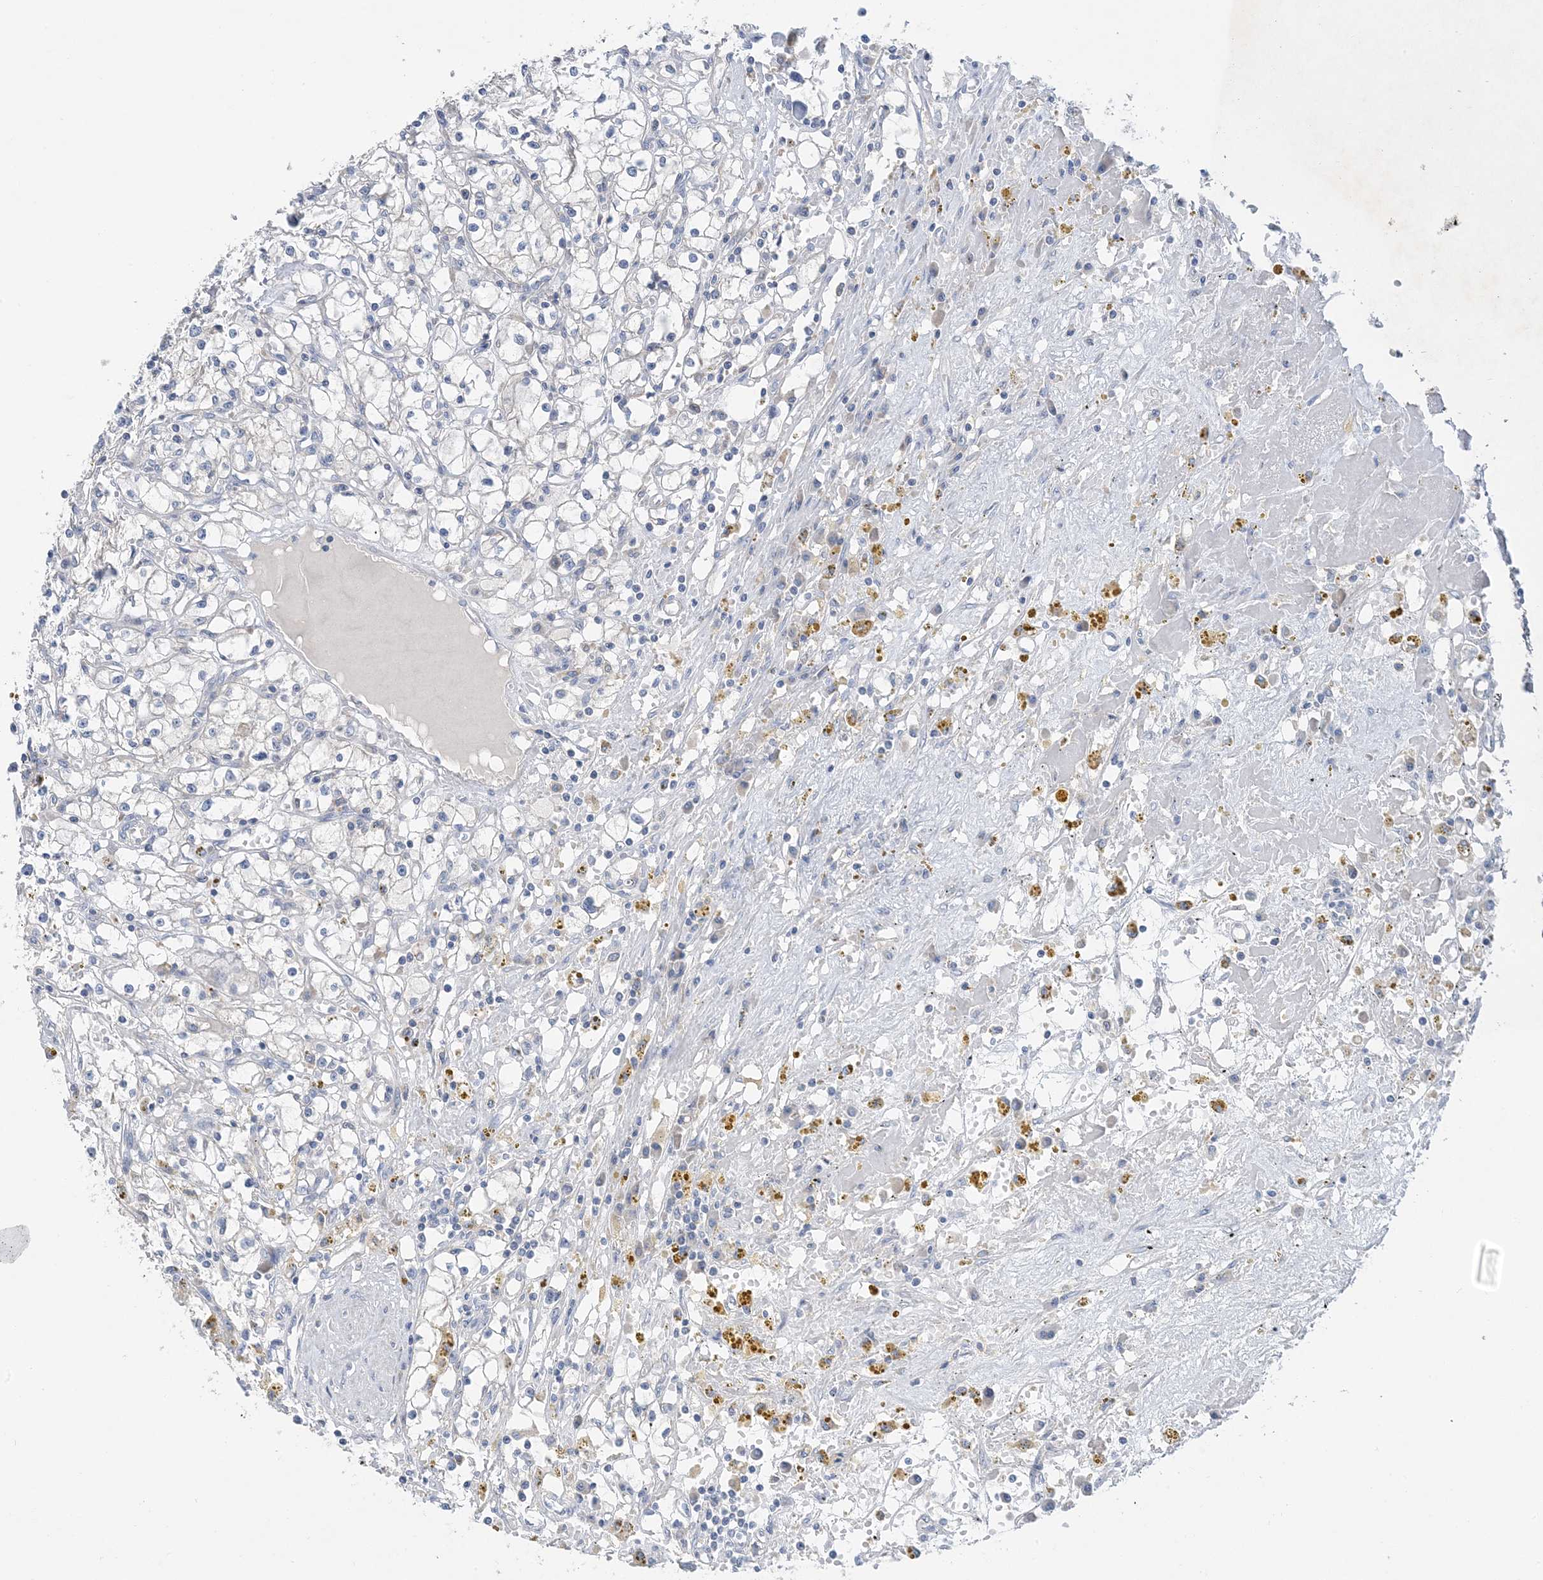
{"staining": {"intensity": "negative", "quantity": "none", "location": "none"}, "tissue": "renal cancer", "cell_type": "Tumor cells", "image_type": "cancer", "snomed": [{"axis": "morphology", "description": "Adenocarcinoma, NOS"}, {"axis": "topography", "description": "Kidney"}], "caption": "Immunohistochemistry (IHC) micrograph of human adenocarcinoma (renal) stained for a protein (brown), which shows no expression in tumor cells.", "gene": "ZCCHC18", "patient": {"sex": "male", "age": 56}}